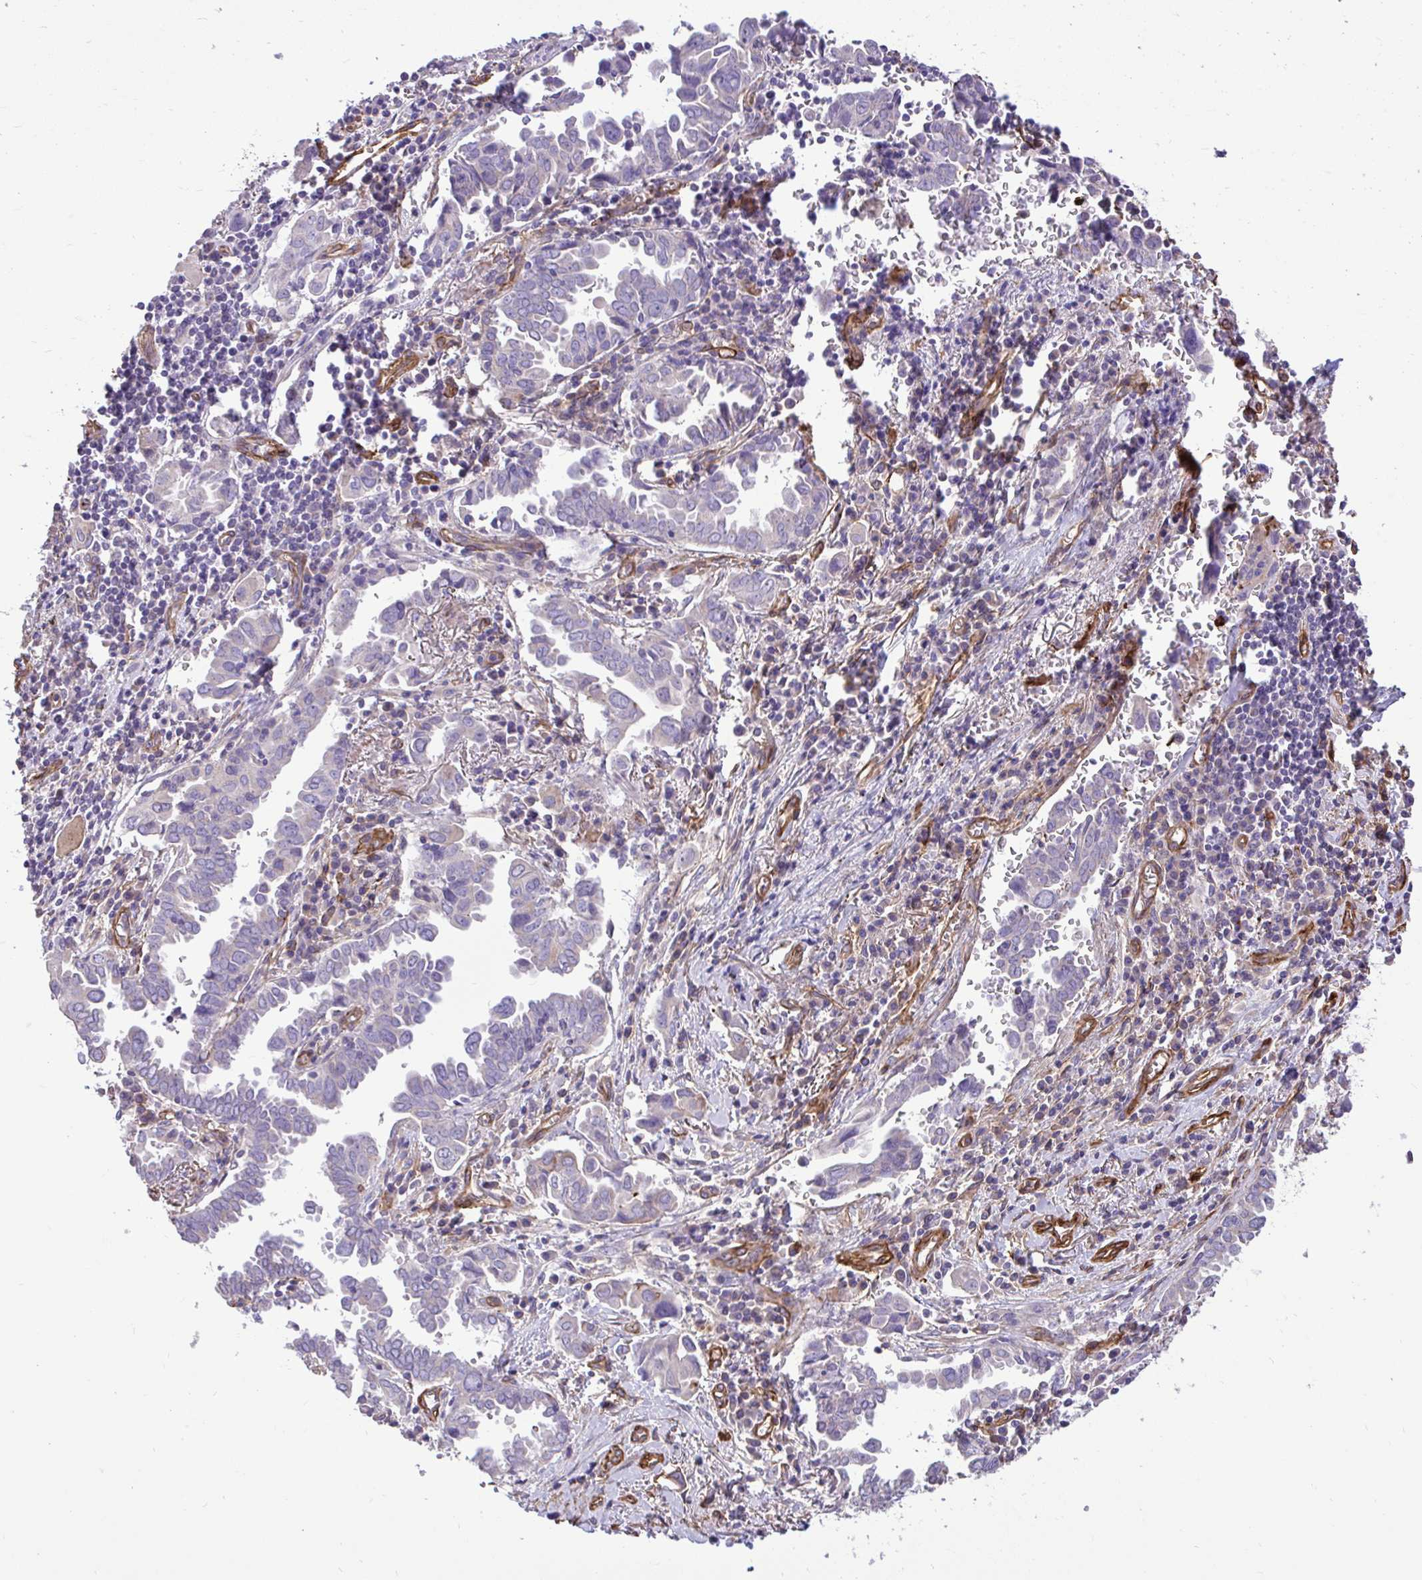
{"staining": {"intensity": "negative", "quantity": "none", "location": "none"}, "tissue": "lung cancer", "cell_type": "Tumor cells", "image_type": "cancer", "snomed": [{"axis": "morphology", "description": "Adenocarcinoma, NOS"}, {"axis": "topography", "description": "Lung"}], "caption": "Human adenocarcinoma (lung) stained for a protein using immunohistochemistry (IHC) displays no staining in tumor cells.", "gene": "PTPRK", "patient": {"sex": "male", "age": 76}}